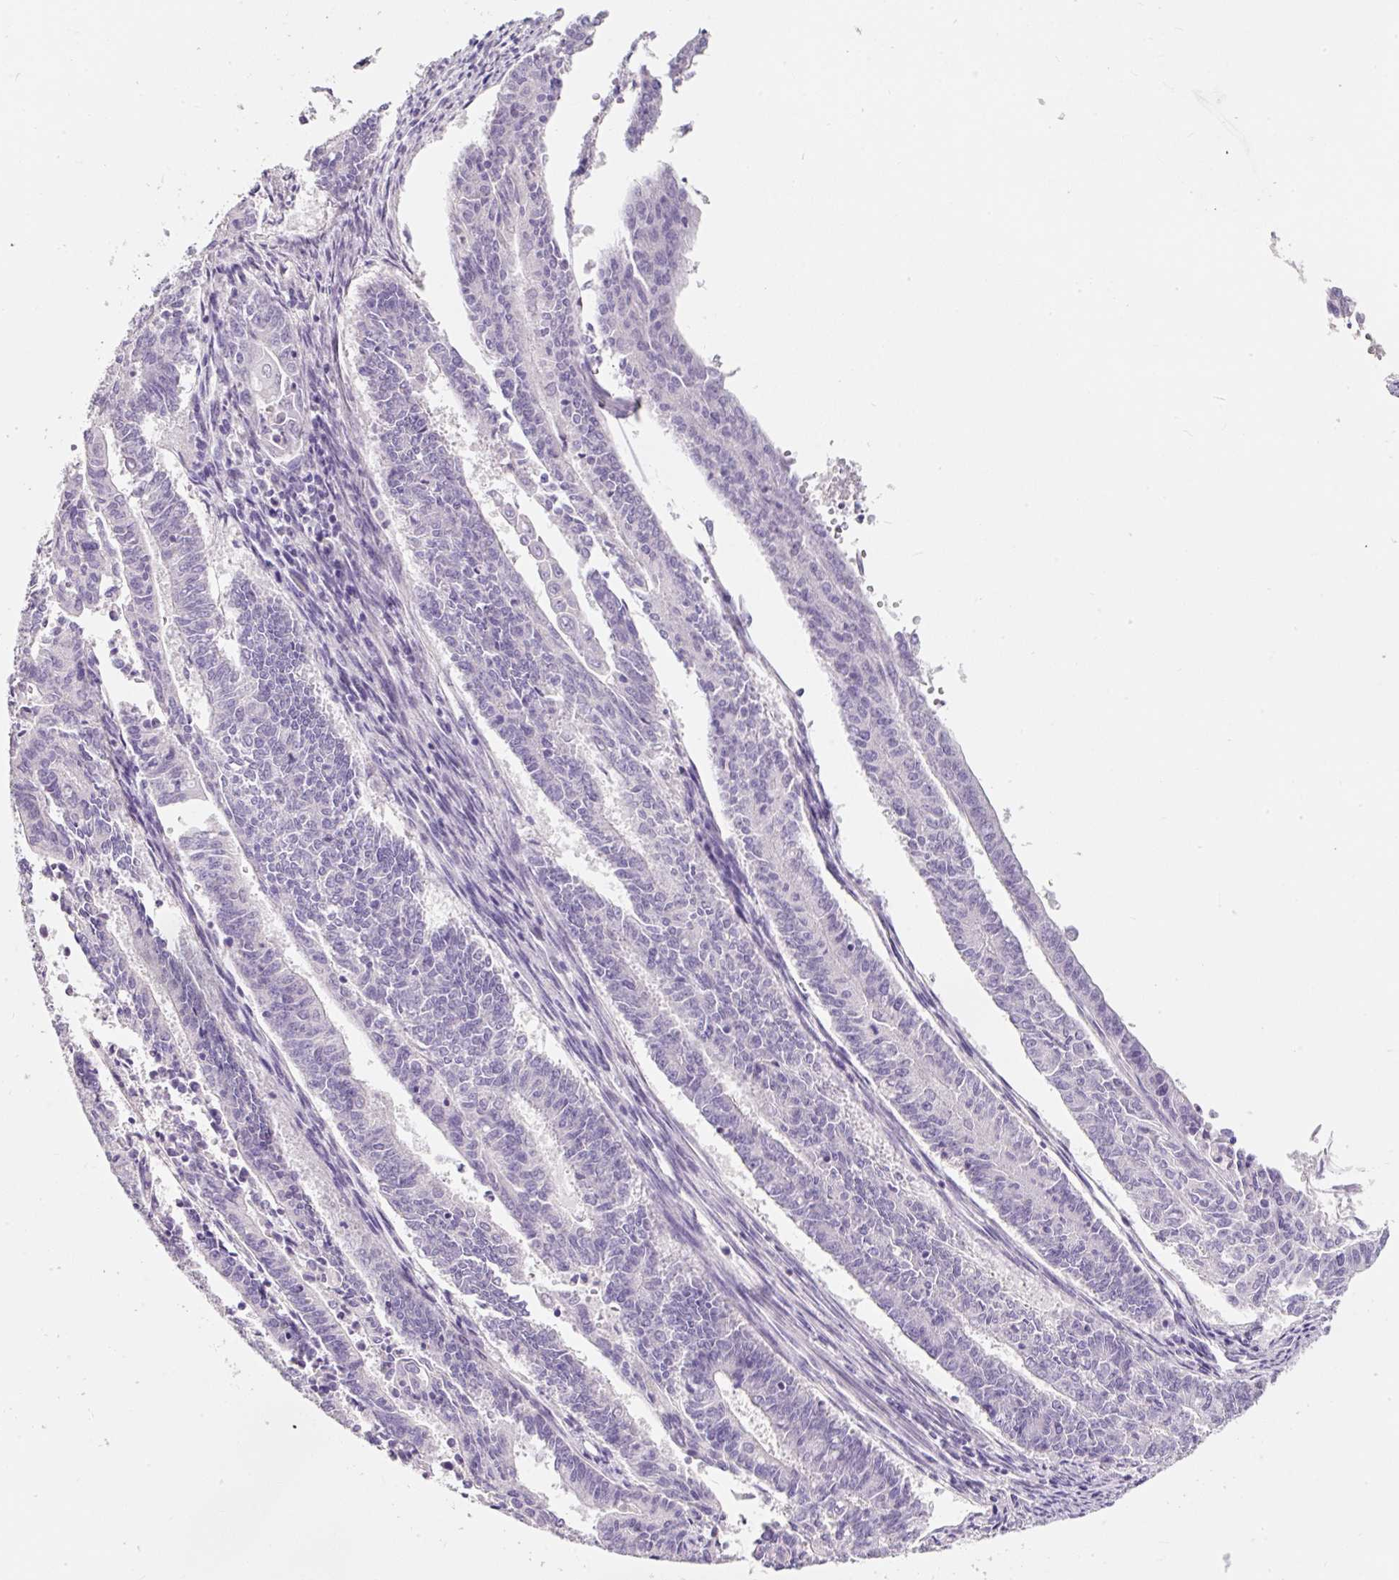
{"staining": {"intensity": "negative", "quantity": "none", "location": "none"}, "tissue": "endometrial cancer", "cell_type": "Tumor cells", "image_type": "cancer", "snomed": [{"axis": "morphology", "description": "Adenocarcinoma, NOS"}, {"axis": "topography", "description": "Endometrium"}], "caption": "There is no significant expression in tumor cells of endometrial adenocarcinoma. (DAB (3,3'-diaminobenzidine) immunohistochemistry (IHC) visualized using brightfield microscopy, high magnification).", "gene": "SYP", "patient": {"sex": "female", "age": 59}}